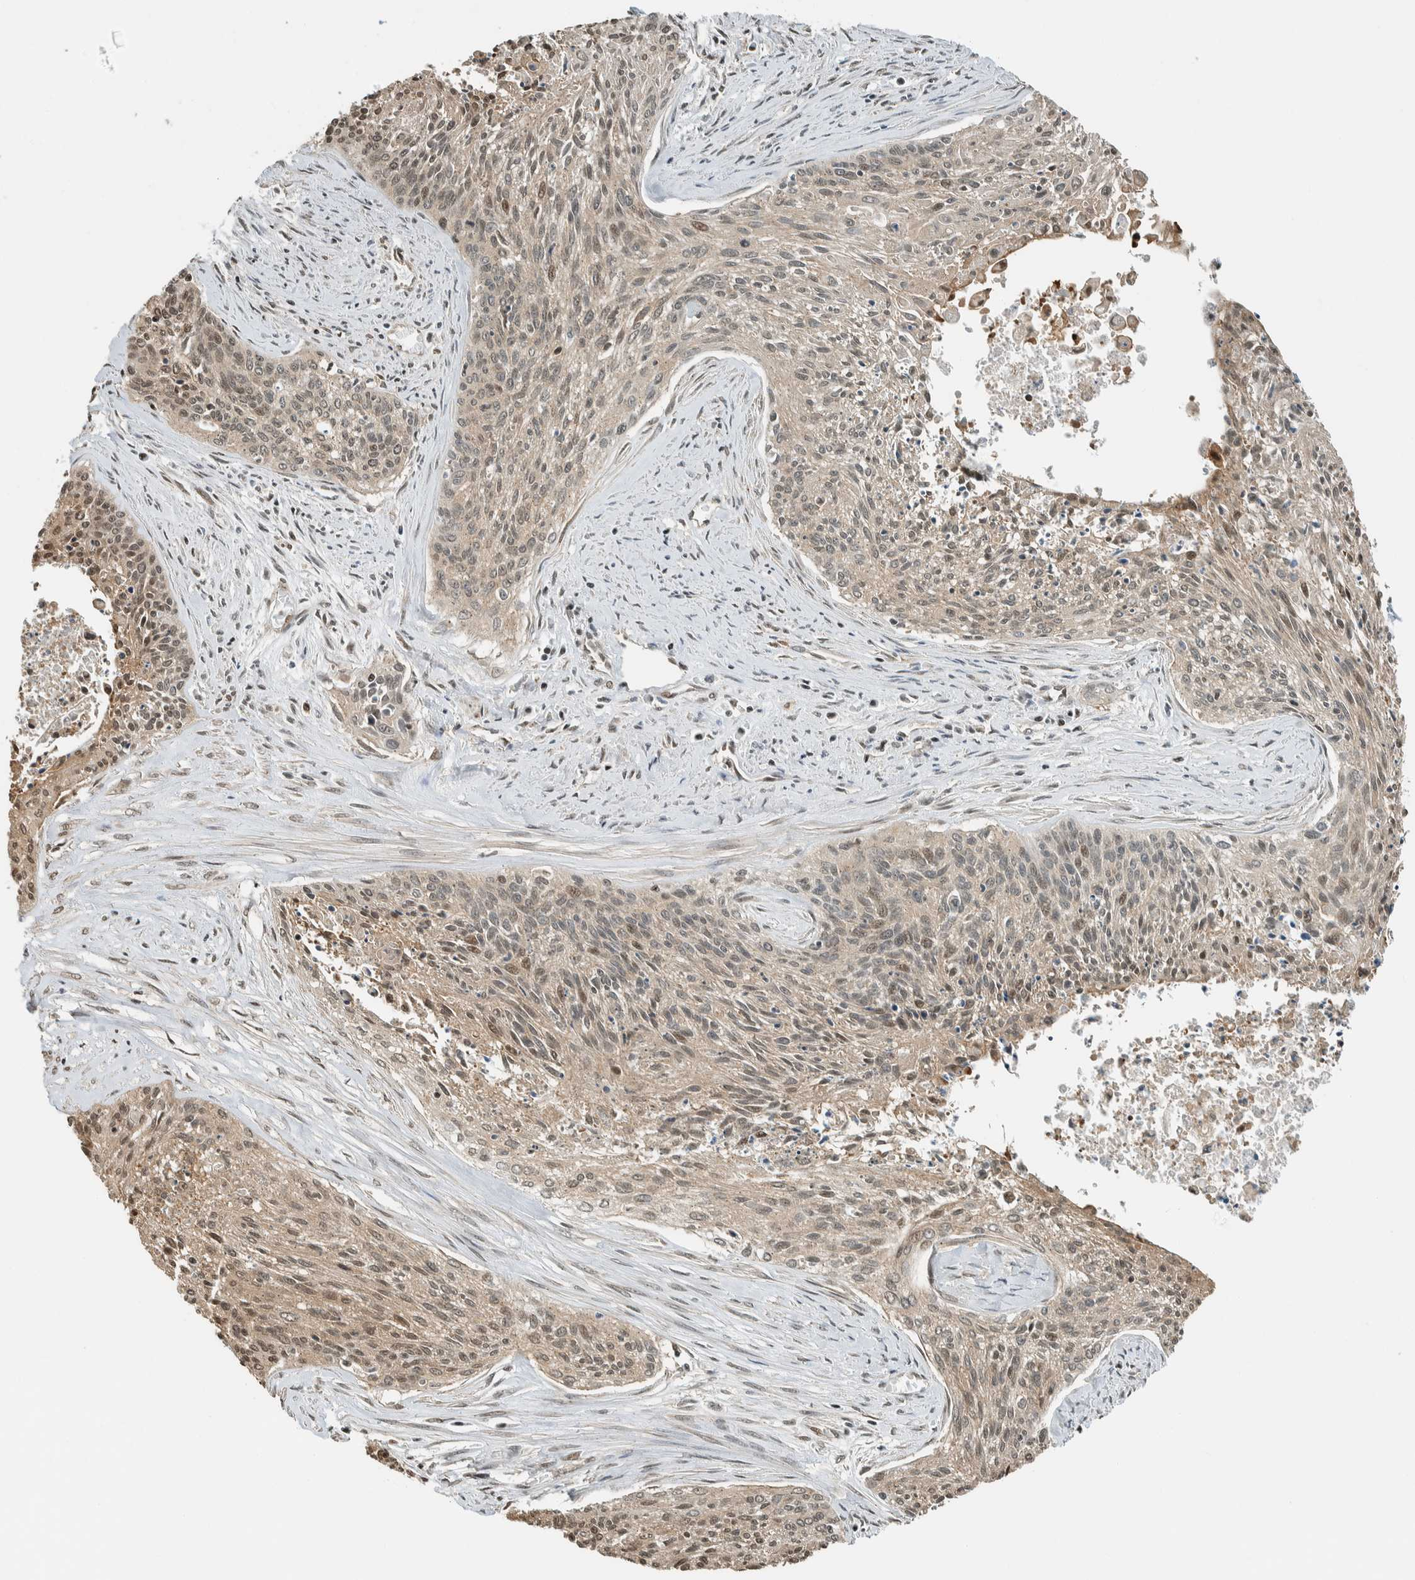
{"staining": {"intensity": "weak", "quantity": "25%-75%", "location": "cytoplasmic/membranous,nuclear"}, "tissue": "cervical cancer", "cell_type": "Tumor cells", "image_type": "cancer", "snomed": [{"axis": "morphology", "description": "Squamous cell carcinoma, NOS"}, {"axis": "topography", "description": "Cervix"}], "caption": "Immunohistochemistry (IHC) micrograph of human cervical cancer (squamous cell carcinoma) stained for a protein (brown), which demonstrates low levels of weak cytoplasmic/membranous and nuclear expression in about 25%-75% of tumor cells.", "gene": "NIBAN2", "patient": {"sex": "female", "age": 55}}